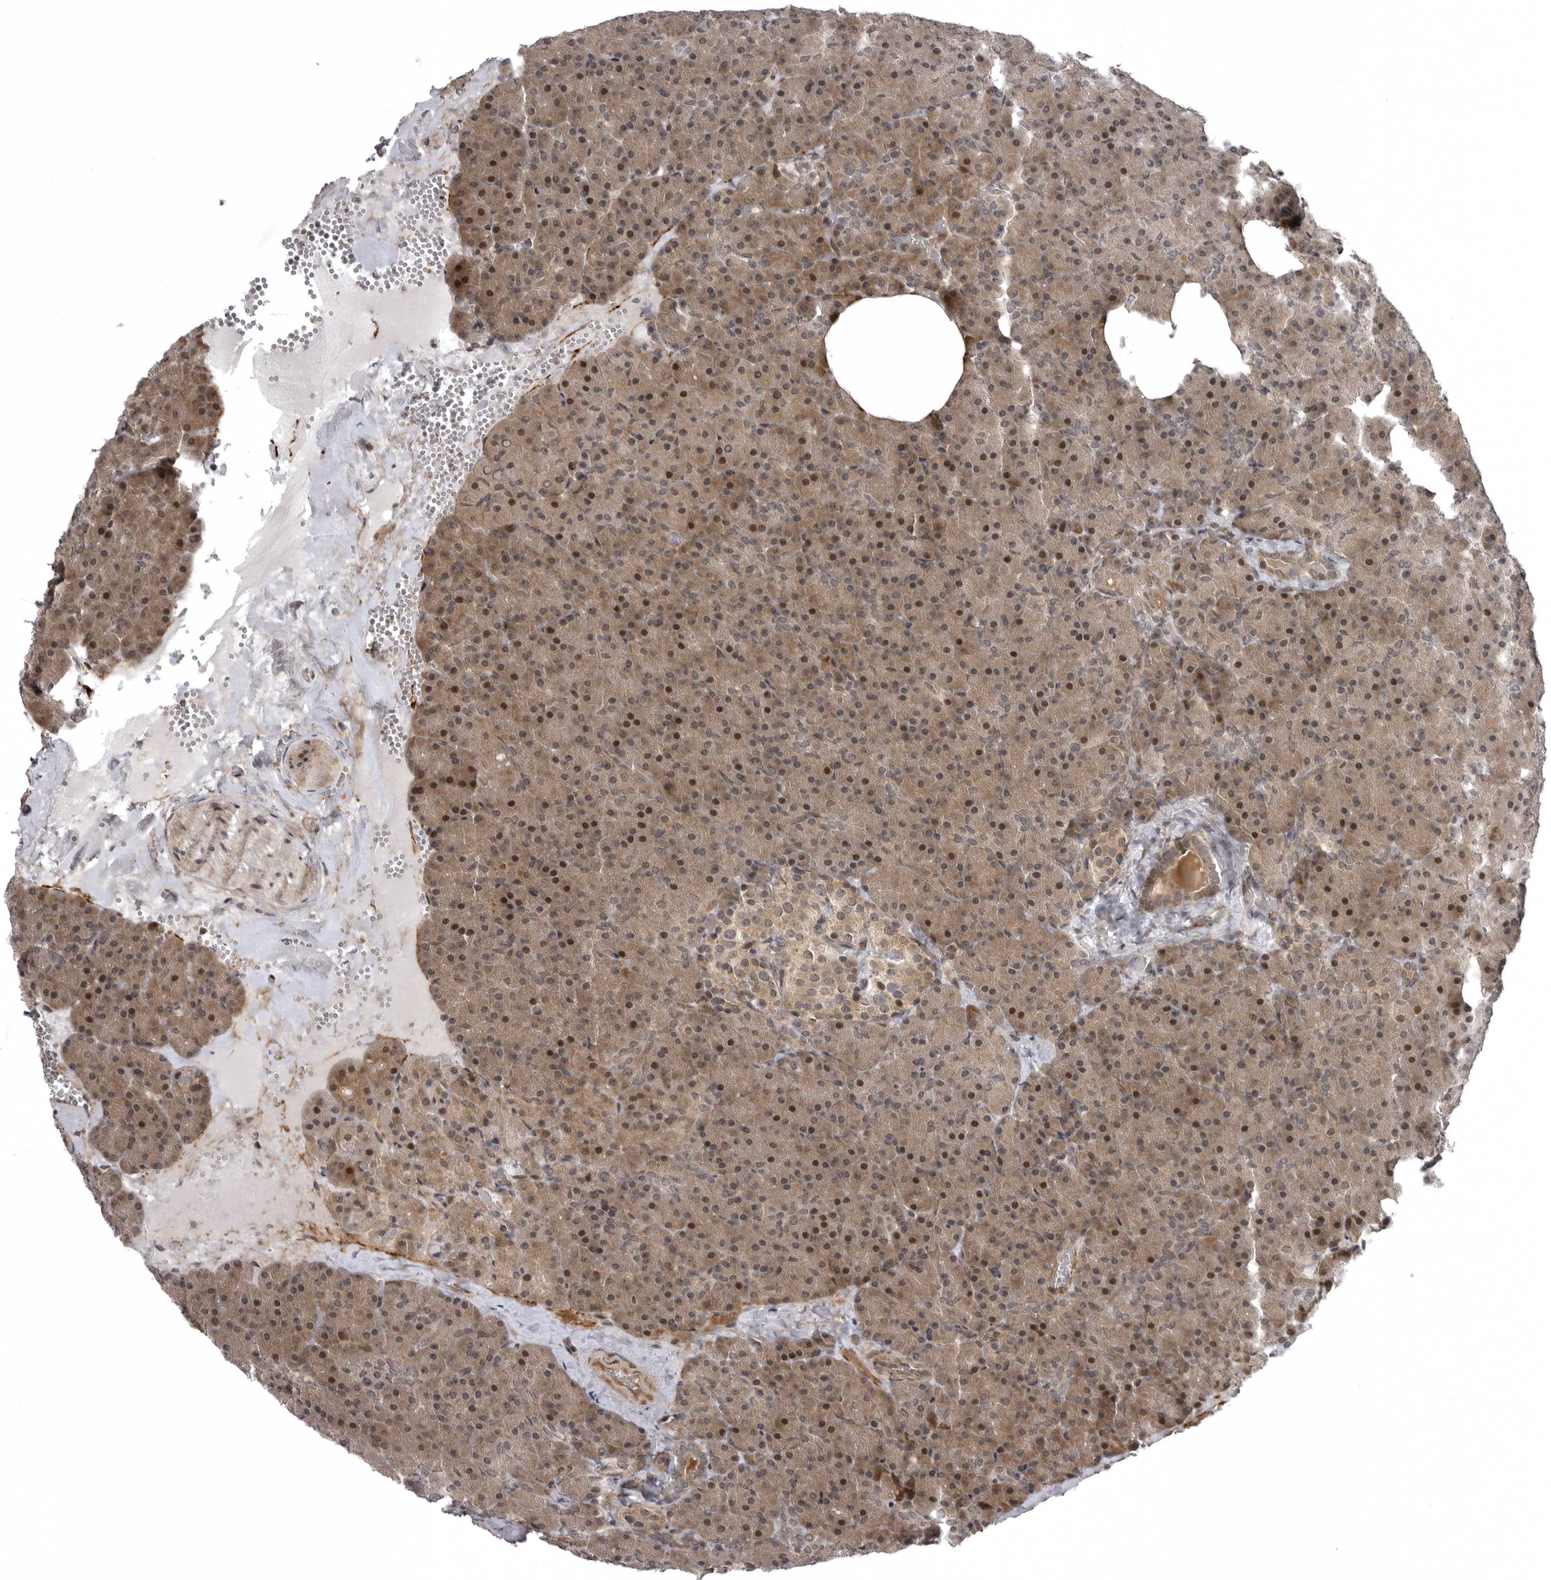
{"staining": {"intensity": "moderate", "quantity": ">75%", "location": "cytoplasmic/membranous,nuclear"}, "tissue": "pancreas", "cell_type": "Exocrine glandular cells", "image_type": "normal", "snomed": [{"axis": "morphology", "description": "Normal tissue, NOS"}, {"axis": "morphology", "description": "Carcinoid, malignant, NOS"}, {"axis": "topography", "description": "Pancreas"}], "caption": "This photomicrograph demonstrates unremarkable pancreas stained with immunohistochemistry to label a protein in brown. The cytoplasmic/membranous,nuclear of exocrine glandular cells show moderate positivity for the protein. Nuclei are counter-stained blue.", "gene": "SNX16", "patient": {"sex": "female", "age": 35}}